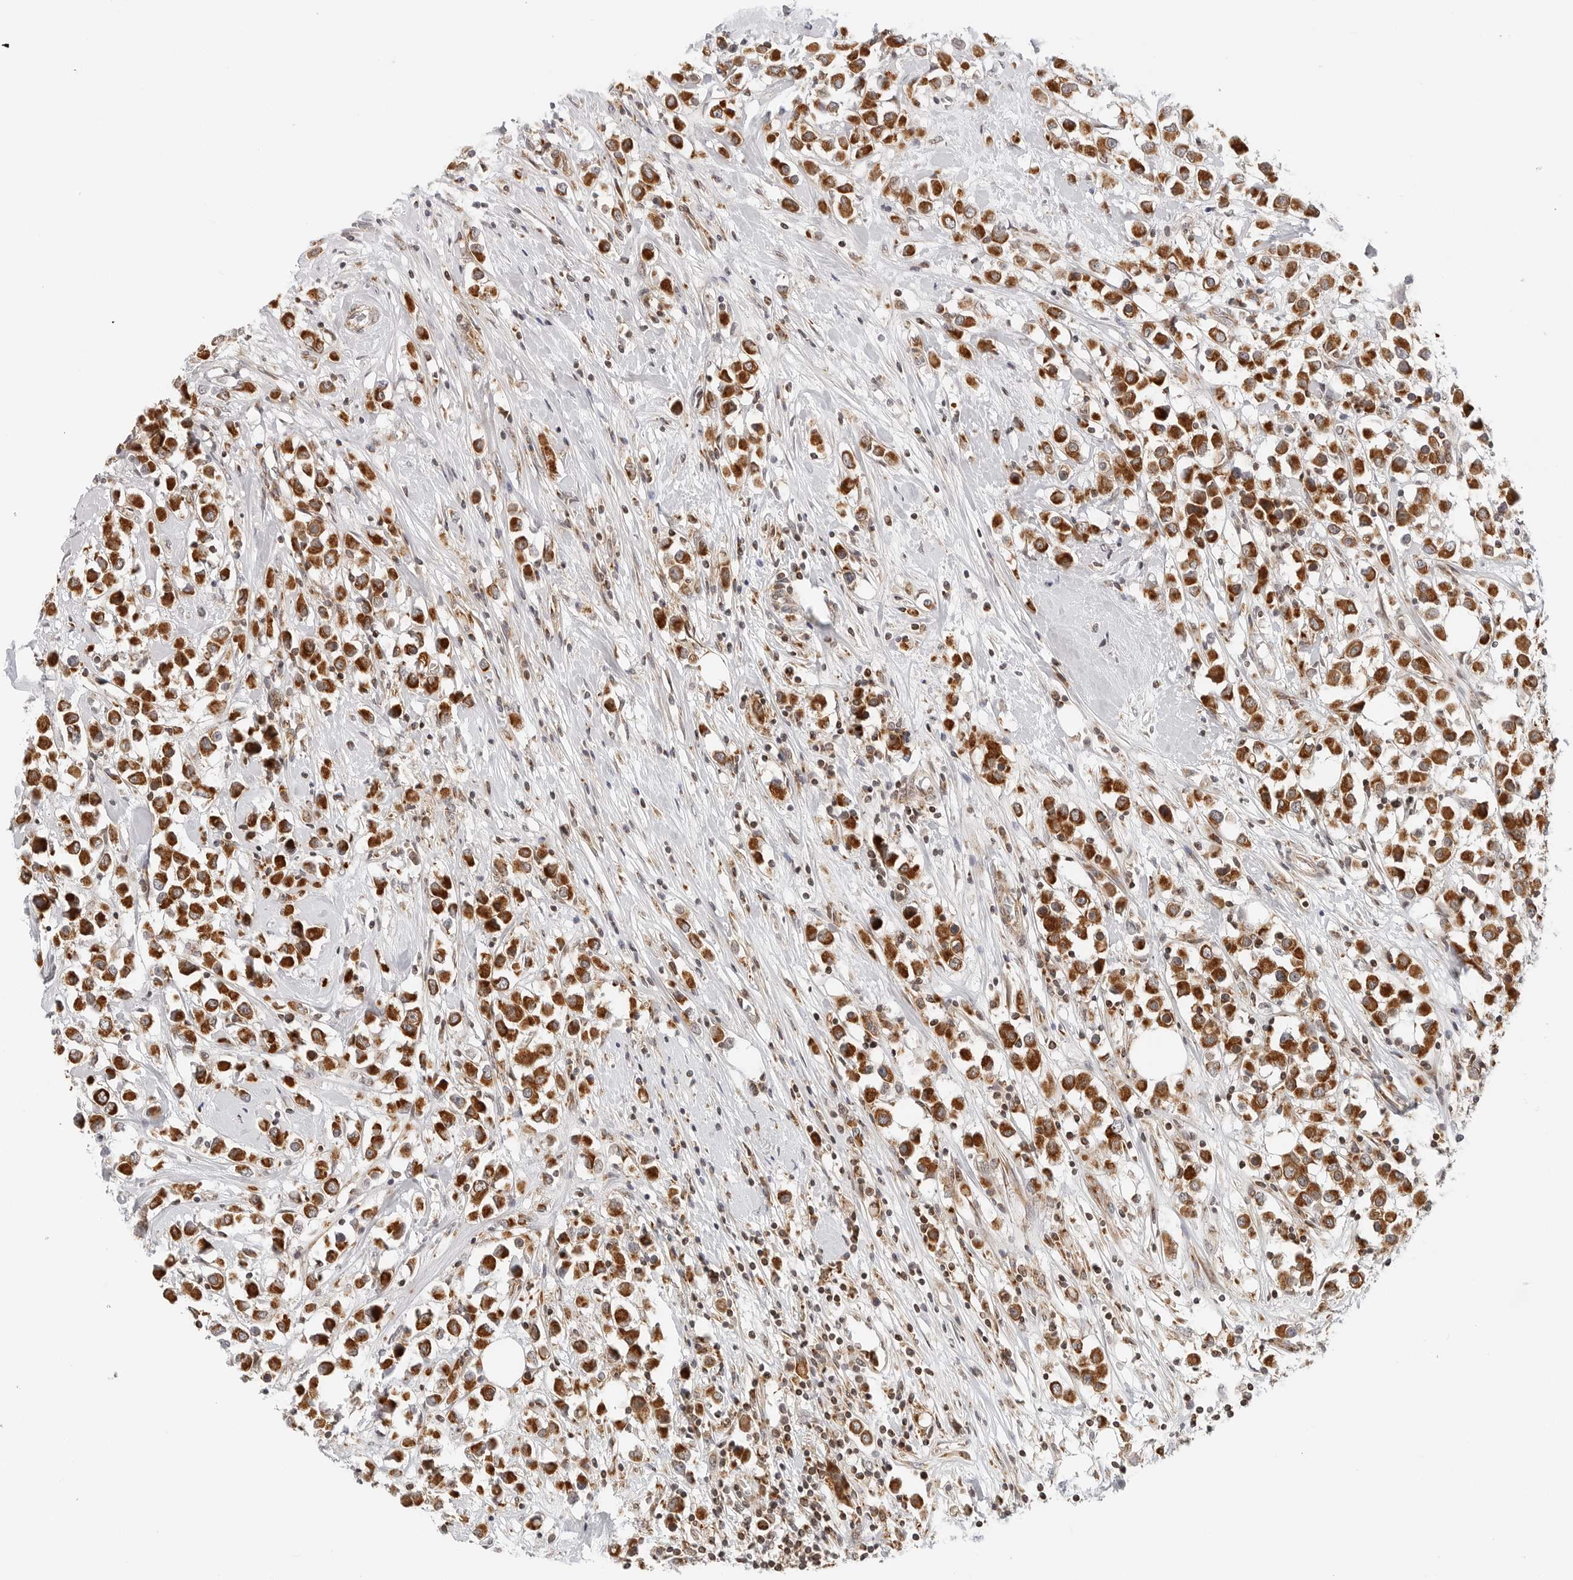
{"staining": {"intensity": "strong", "quantity": ">75%", "location": "cytoplasmic/membranous"}, "tissue": "breast cancer", "cell_type": "Tumor cells", "image_type": "cancer", "snomed": [{"axis": "morphology", "description": "Duct carcinoma"}, {"axis": "topography", "description": "Breast"}], "caption": "A micrograph of breast cancer stained for a protein shows strong cytoplasmic/membranous brown staining in tumor cells.", "gene": "DYRK4", "patient": {"sex": "female", "age": 61}}